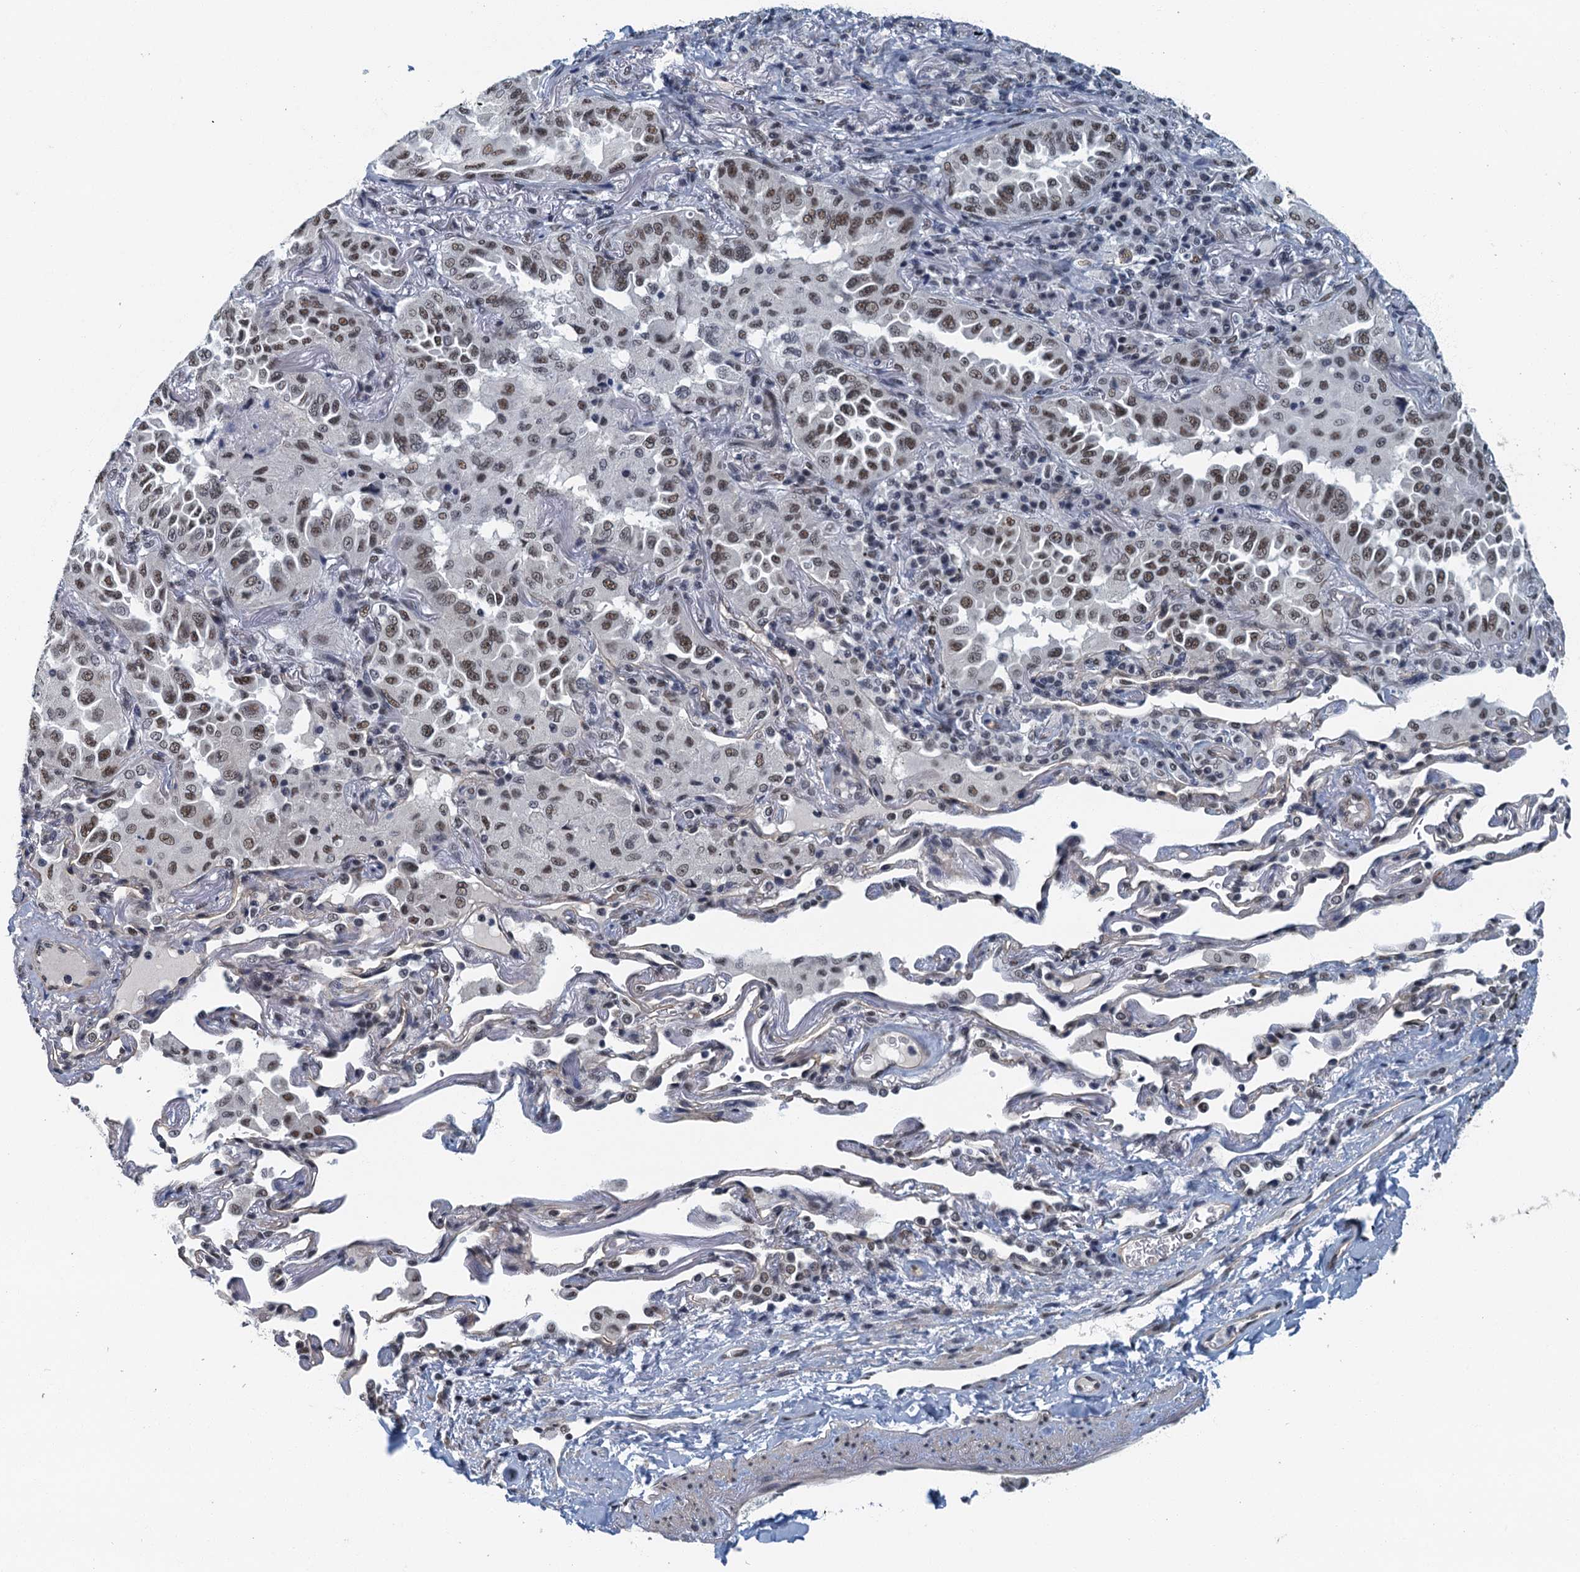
{"staining": {"intensity": "moderate", "quantity": ">75%", "location": "nuclear"}, "tissue": "lung cancer", "cell_type": "Tumor cells", "image_type": "cancer", "snomed": [{"axis": "morphology", "description": "Adenocarcinoma, NOS"}, {"axis": "topography", "description": "Lung"}], "caption": "Tumor cells reveal medium levels of moderate nuclear expression in approximately >75% of cells in lung adenocarcinoma.", "gene": "GADL1", "patient": {"sex": "female", "age": 69}}